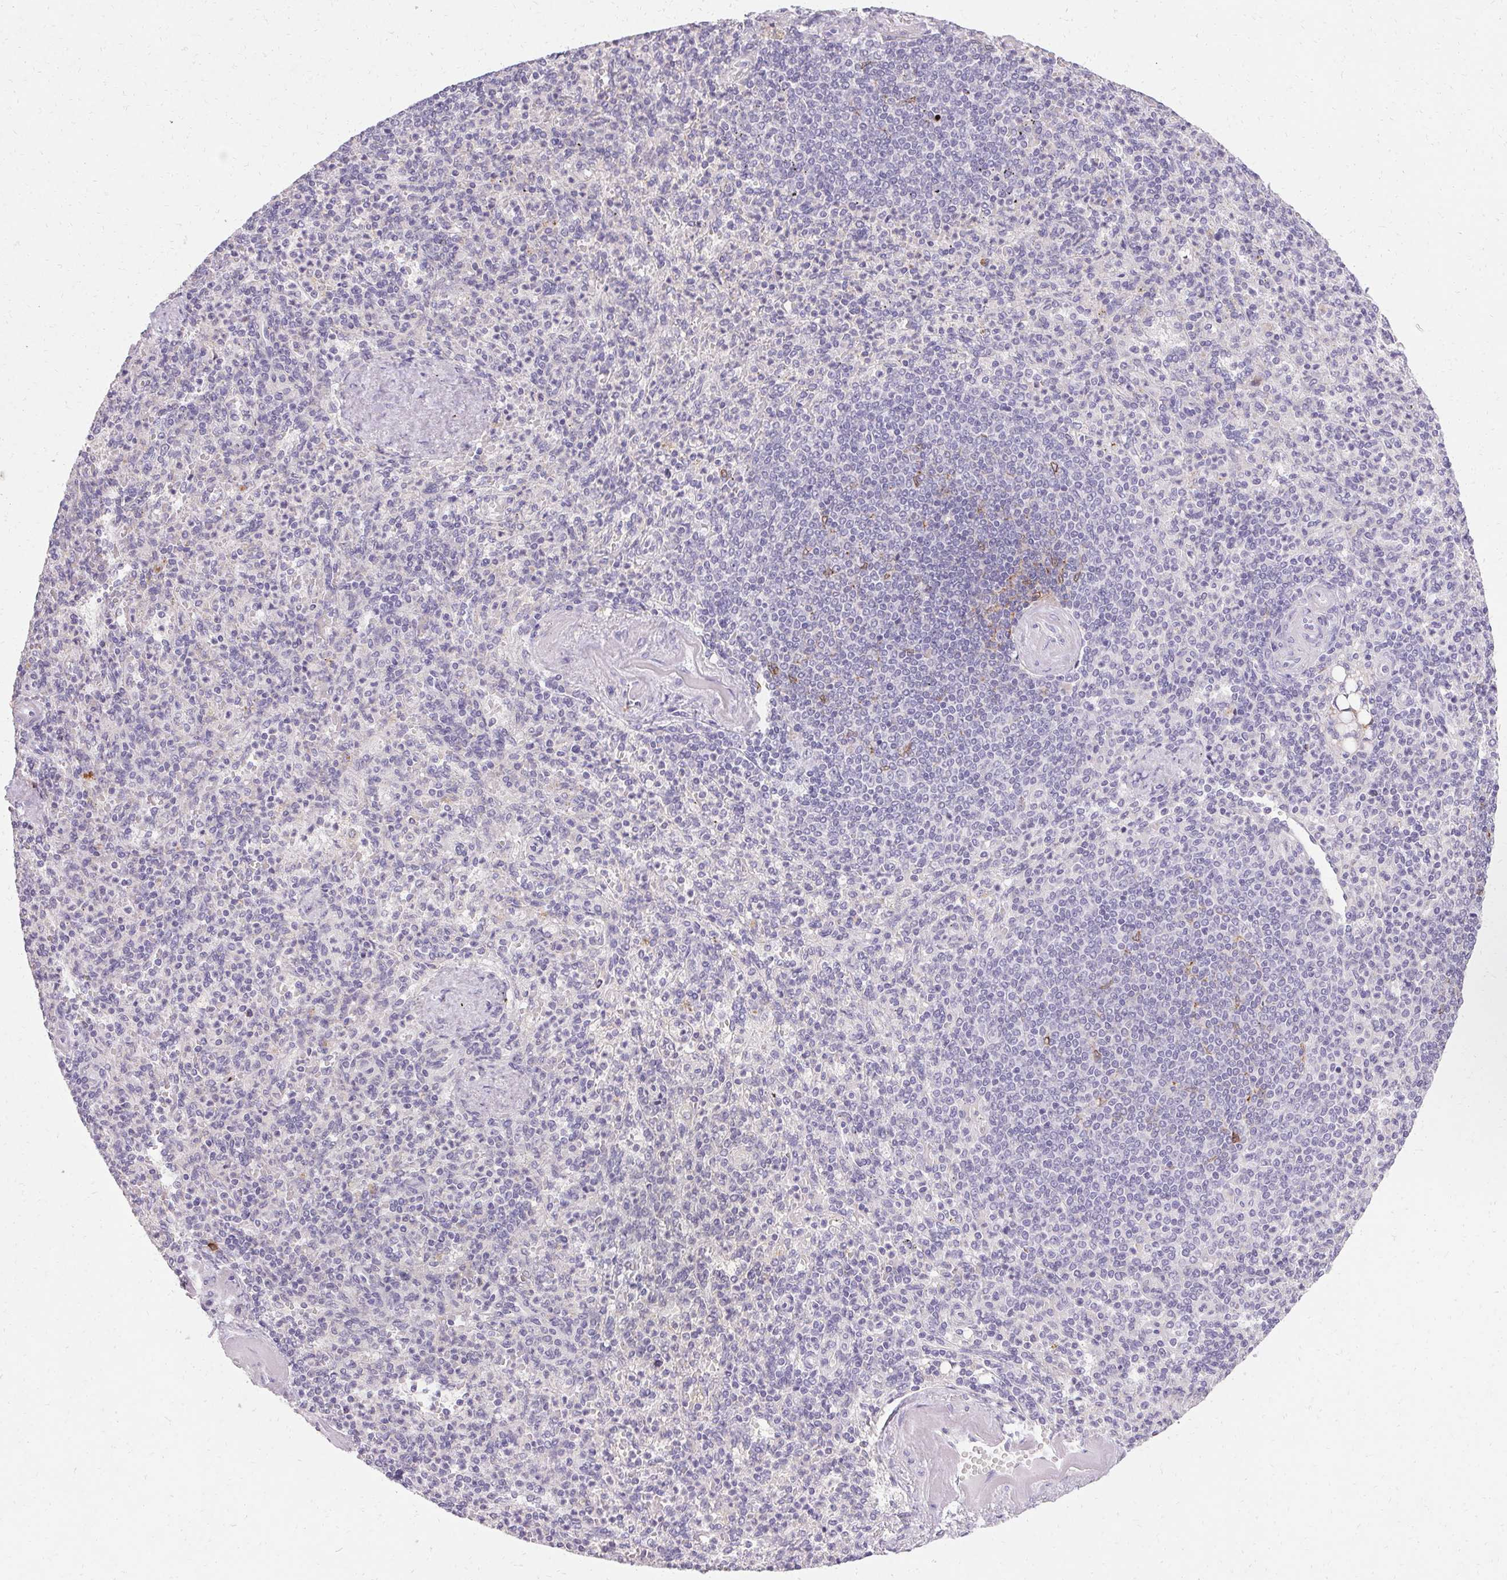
{"staining": {"intensity": "negative", "quantity": "none", "location": "none"}, "tissue": "spleen", "cell_type": "Cells in red pulp", "image_type": "normal", "snomed": [{"axis": "morphology", "description": "Normal tissue, NOS"}, {"axis": "topography", "description": "Spleen"}], "caption": "Cells in red pulp show no significant expression in normal spleen. (DAB (3,3'-diaminobenzidine) immunohistochemistry, high magnification).", "gene": "HSD17B3", "patient": {"sex": "female", "age": 74}}